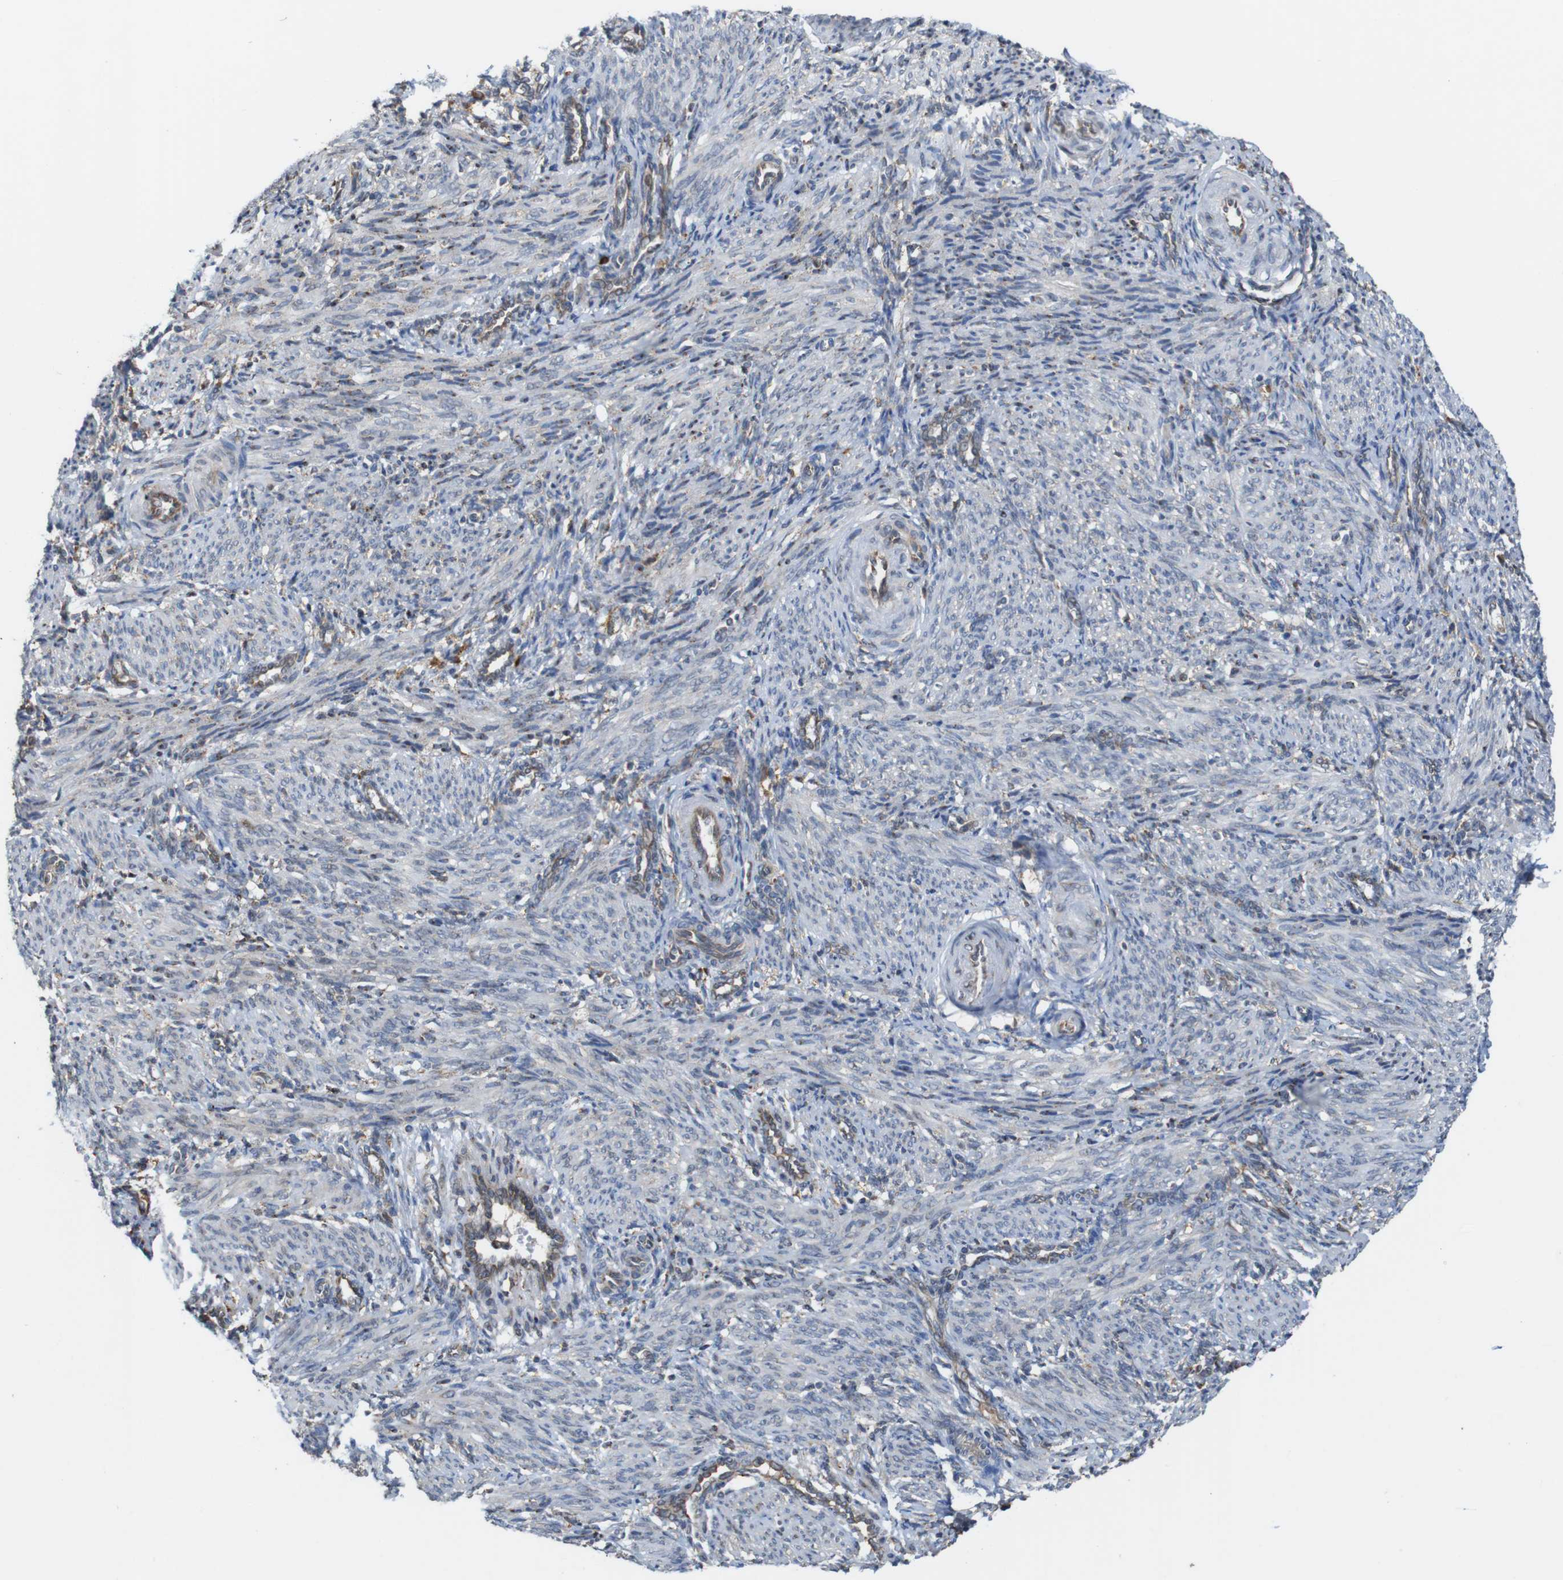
{"staining": {"intensity": "weak", "quantity": "25%-75%", "location": "cytoplasmic/membranous"}, "tissue": "smooth muscle", "cell_type": "Smooth muscle cells", "image_type": "normal", "snomed": [{"axis": "morphology", "description": "Normal tissue, NOS"}, {"axis": "topography", "description": "Endometrium"}], "caption": "Protein analysis of benign smooth muscle exhibits weak cytoplasmic/membranous staining in about 25%-75% of smooth muscle cells. The staining is performed using DAB (3,3'-diaminobenzidine) brown chromogen to label protein expression. The nuclei are counter-stained blue using hematoxylin.", "gene": "UGGT1", "patient": {"sex": "female", "age": 33}}